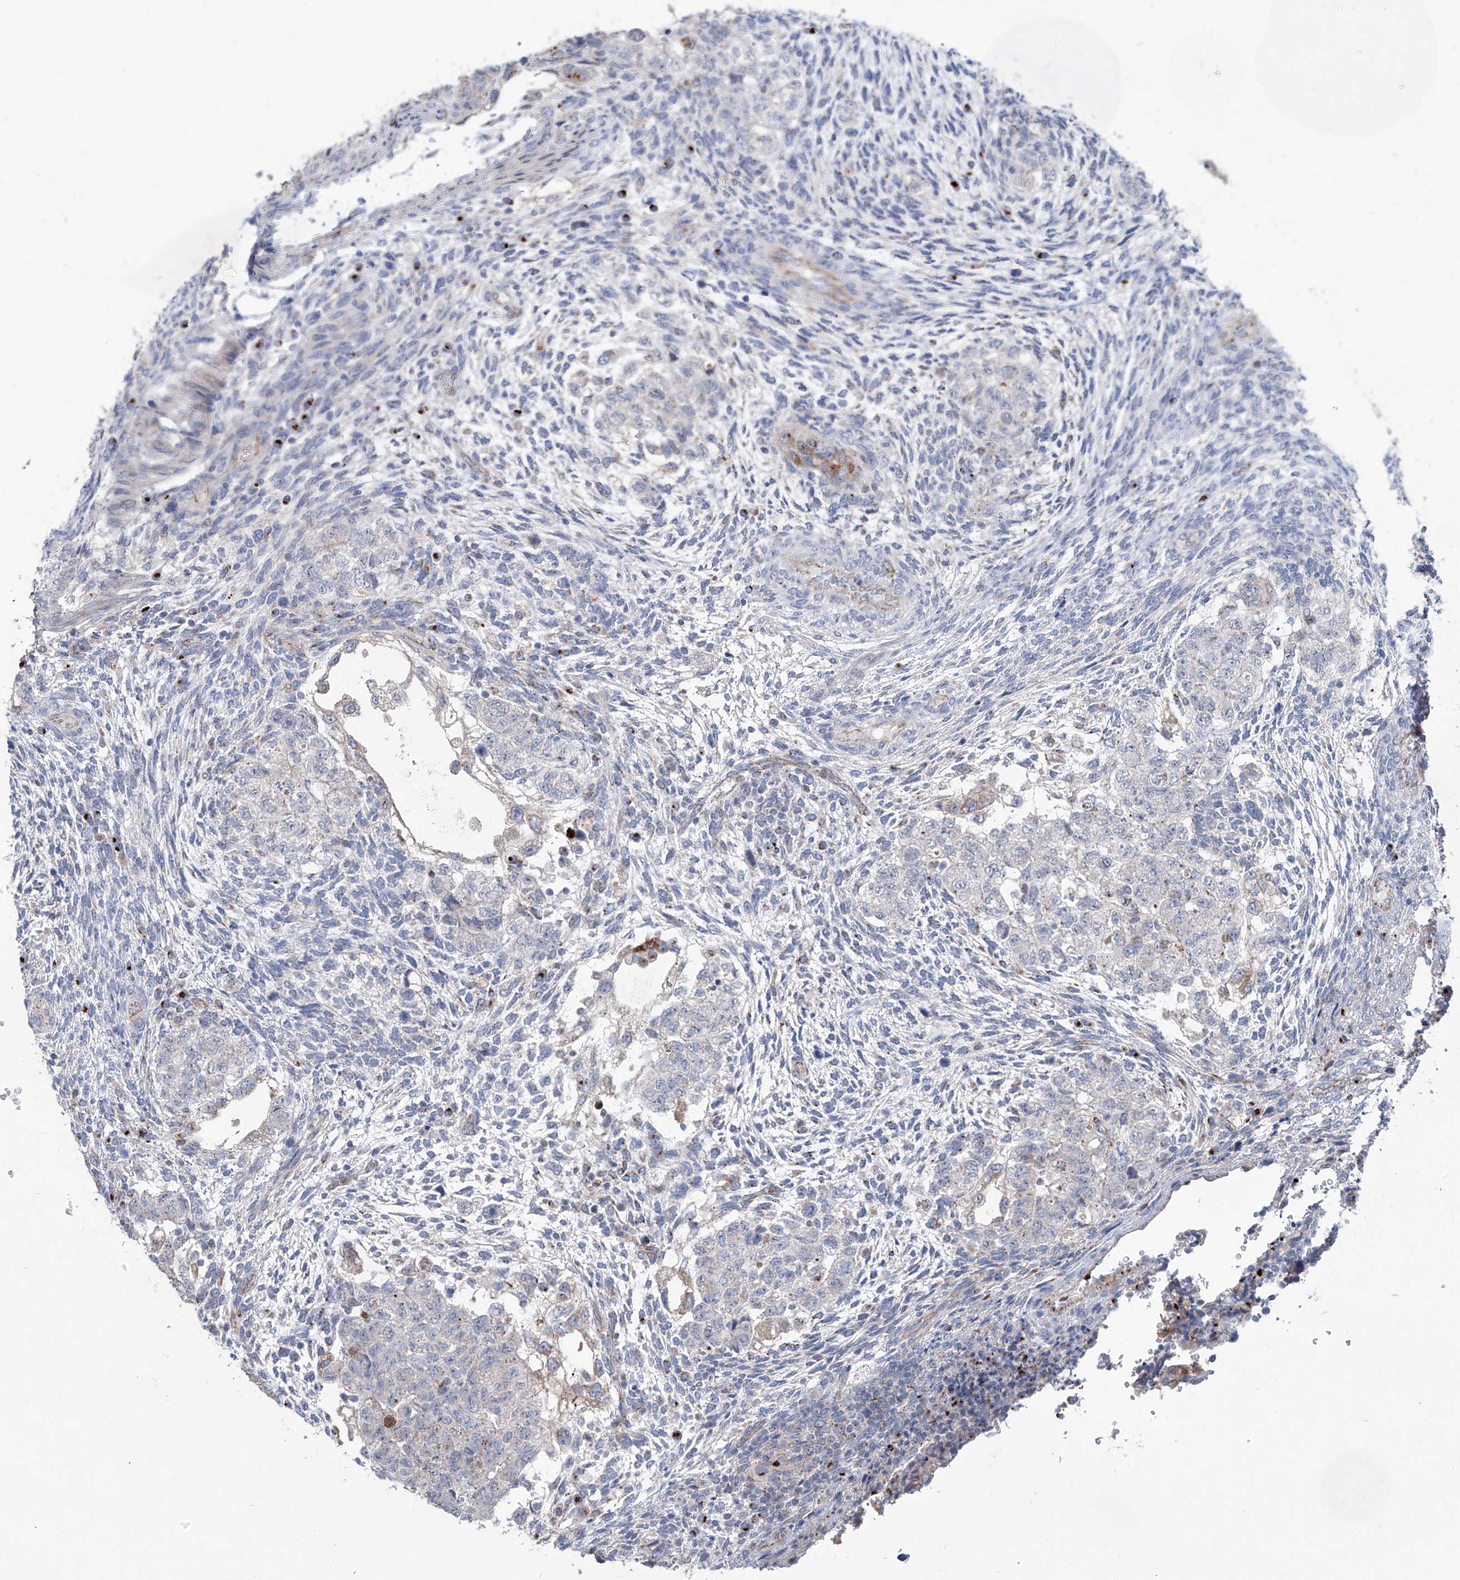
{"staining": {"intensity": "negative", "quantity": "none", "location": "none"}, "tissue": "testis cancer", "cell_type": "Tumor cells", "image_type": "cancer", "snomed": [{"axis": "morphology", "description": "Normal tissue, NOS"}, {"axis": "morphology", "description": "Carcinoma, Embryonal, NOS"}, {"axis": "topography", "description": "Testis"}], "caption": "The immunohistochemistry (IHC) photomicrograph has no significant expression in tumor cells of testis cancer tissue.", "gene": "CDH5", "patient": {"sex": "male", "age": 36}}